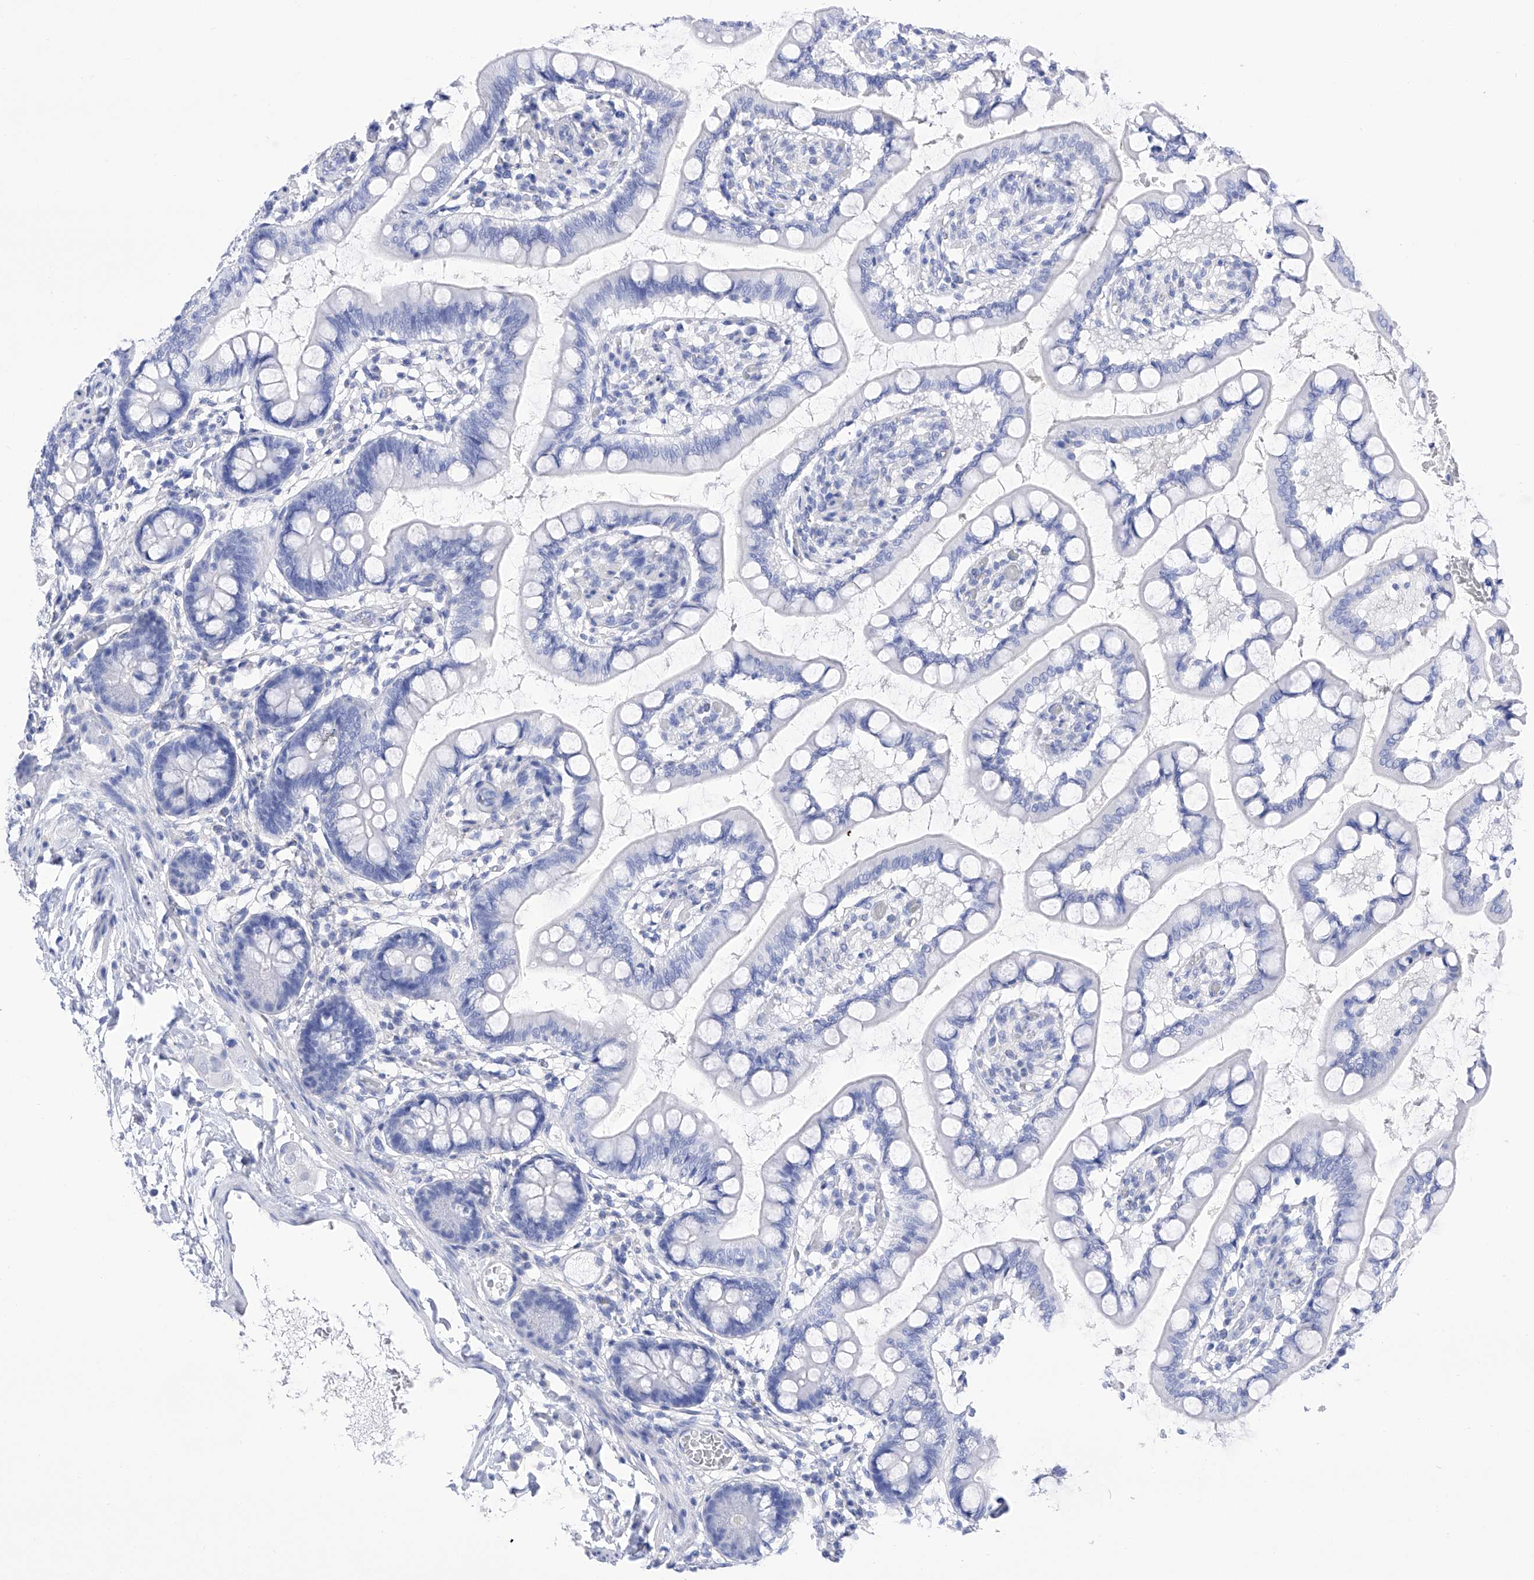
{"staining": {"intensity": "negative", "quantity": "none", "location": "none"}, "tissue": "small intestine", "cell_type": "Glandular cells", "image_type": "normal", "snomed": [{"axis": "morphology", "description": "Normal tissue, NOS"}, {"axis": "topography", "description": "Small intestine"}], "caption": "A high-resolution micrograph shows immunohistochemistry staining of benign small intestine, which reveals no significant positivity in glandular cells.", "gene": "FLG", "patient": {"sex": "male", "age": 52}}